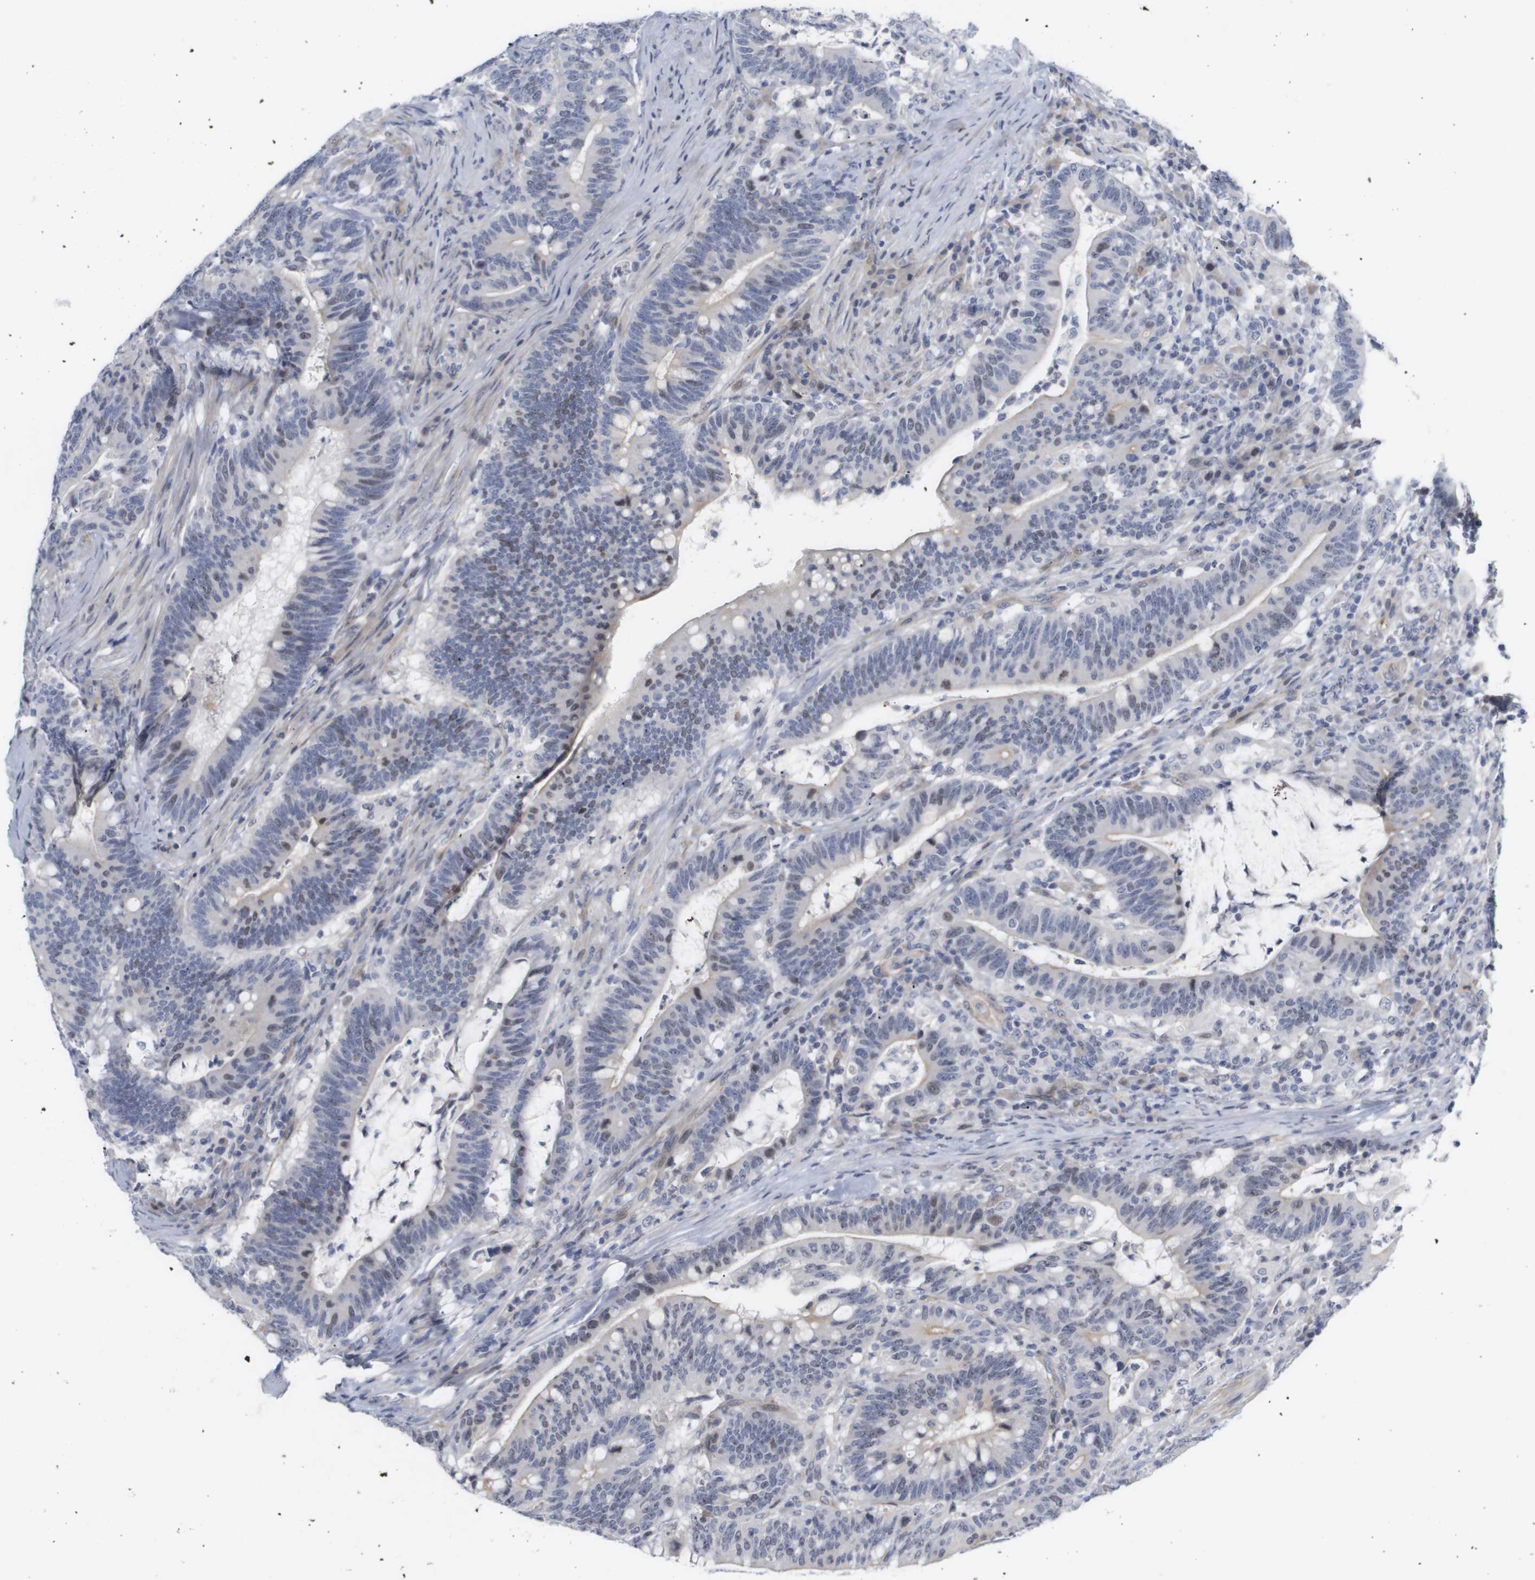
{"staining": {"intensity": "weak", "quantity": "<25%", "location": "nuclear"}, "tissue": "colorectal cancer", "cell_type": "Tumor cells", "image_type": "cancer", "snomed": [{"axis": "morphology", "description": "Normal tissue, NOS"}, {"axis": "morphology", "description": "Adenocarcinoma, NOS"}, {"axis": "topography", "description": "Colon"}], "caption": "This is a micrograph of IHC staining of colorectal cancer, which shows no staining in tumor cells.", "gene": "CYB561", "patient": {"sex": "female", "age": 66}}